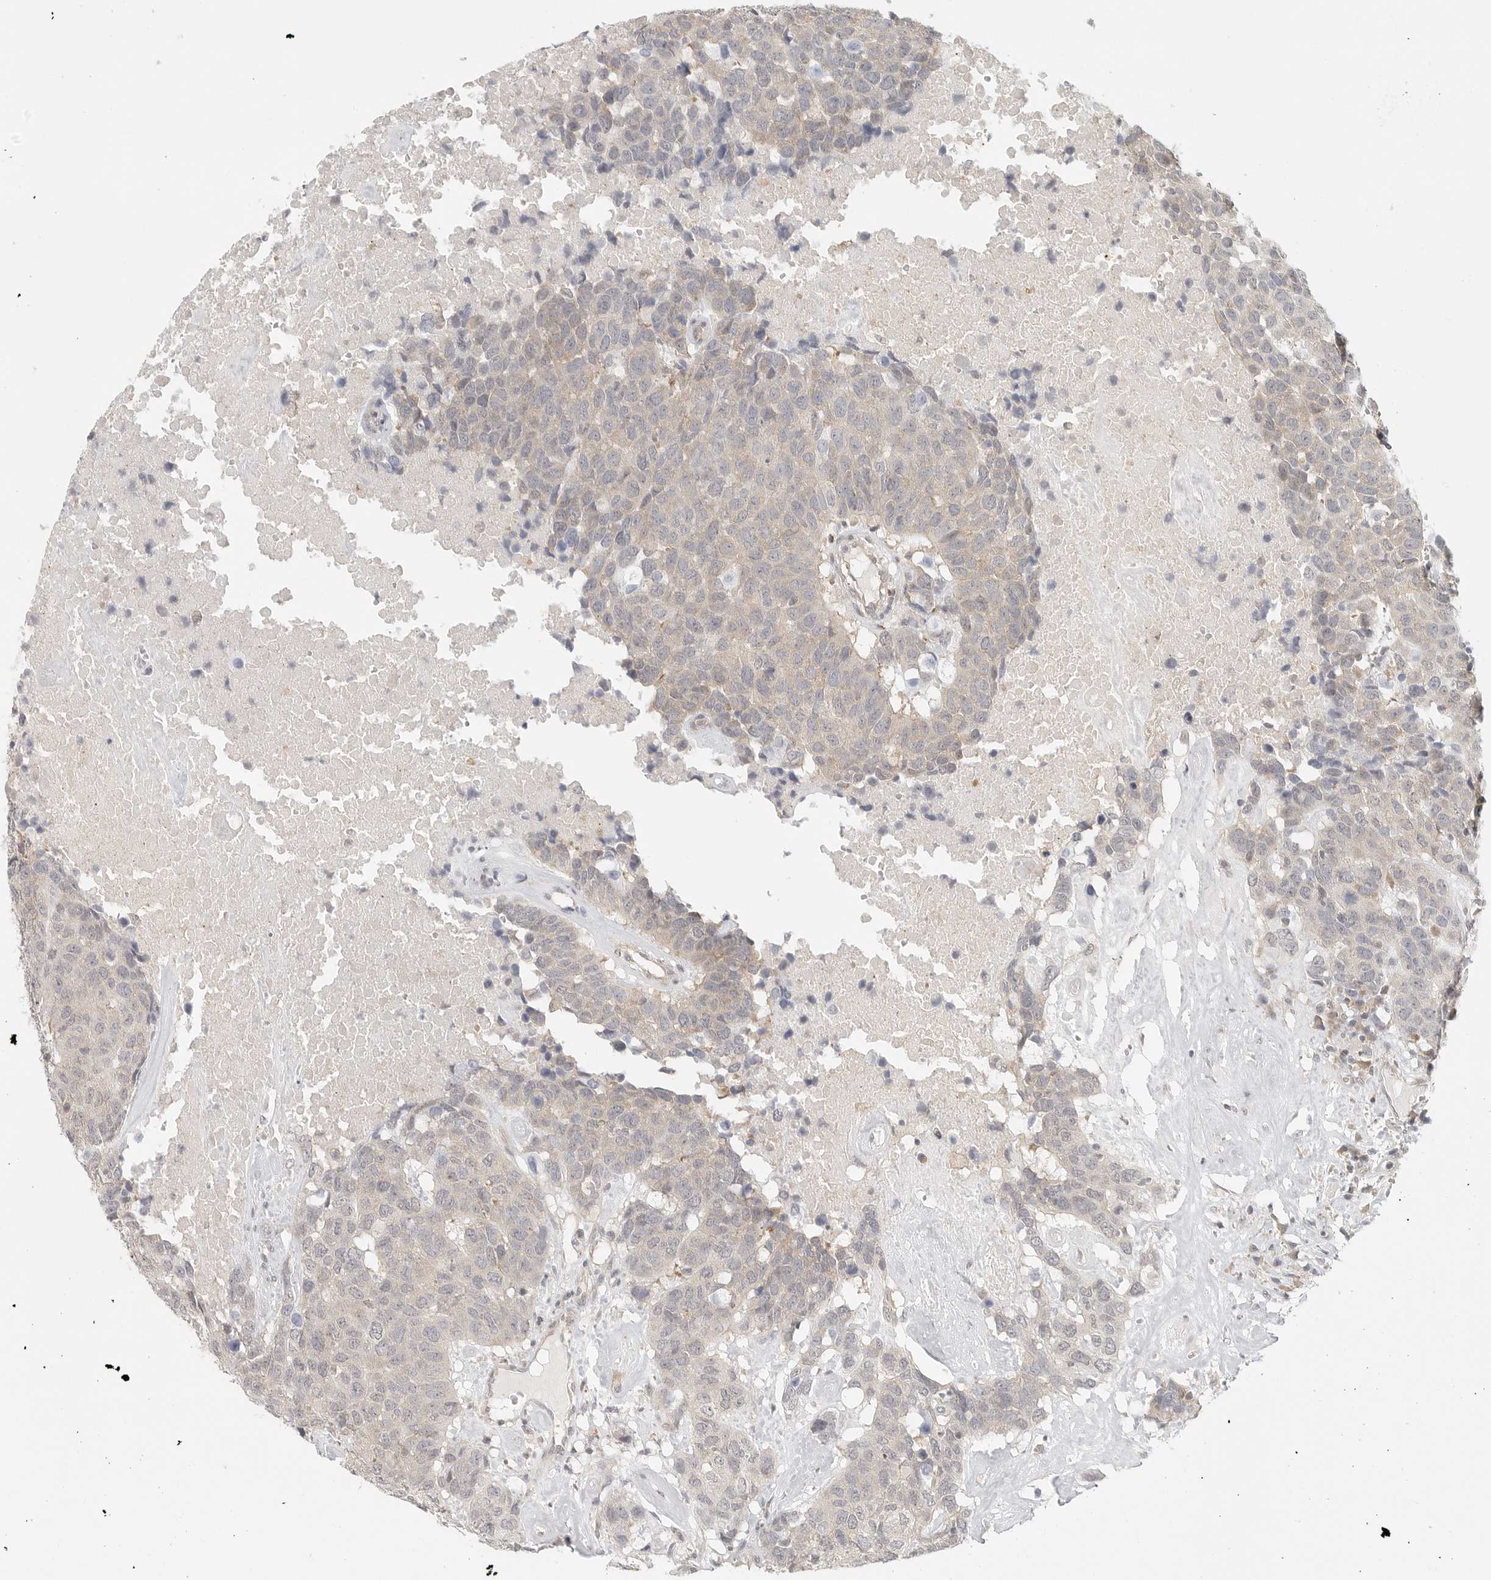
{"staining": {"intensity": "weak", "quantity": "<25%", "location": "cytoplasmic/membranous"}, "tissue": "head and neck cancer", "cell_type": "Tumor cells", "image_type": "cancer", "snomed": [{"axis": "morphology", "description": "Squamous cell carcinoma, NOS"}, {"axis": "topography", "description": "Head-Neck"}], "caption": "Immunohistochemistry (IHC) histopathology image of human squamous cell carcinoma (head and neck) stained for a protein (brown), which exhibits no staining in tumor cells.", "gene": "HDAC6", "patient": {"sex": "male", "age": 66}}